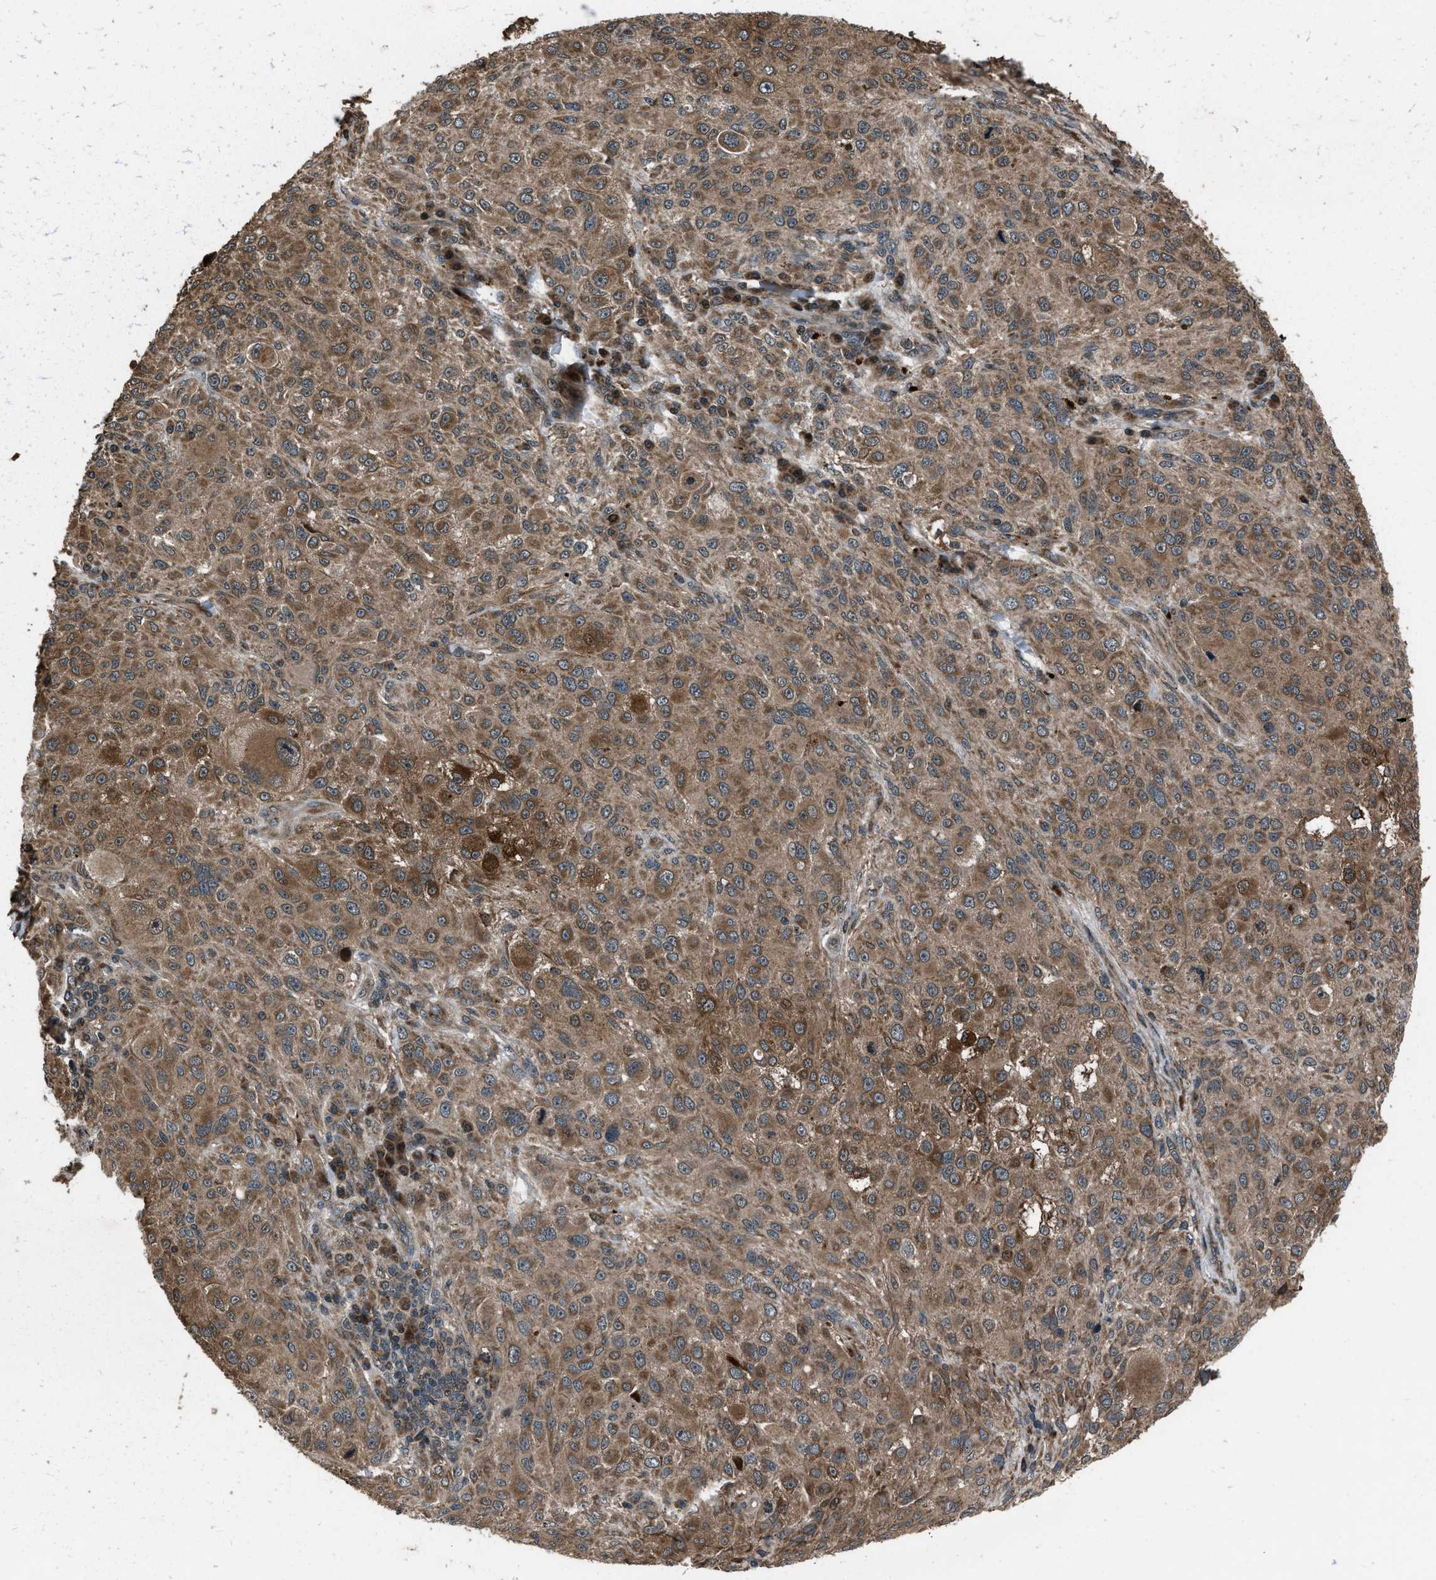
{"staining": {"intensity": "moderate", "quantity": ">75%", "location": "cytoplasmic/membranous"}, "tissue": "melanoma", "cell_type": "Tumor cells", "image_type": "cancer", "snomed": [{"axis": "morphology", "description": "Necrosis, NOS"}, {"axis": "morphology", "description": "Malignant melanoma, NOS"}, {"axis": "topography", "description": "Skin"}], "caption": "Immunohistochemistry histopathology image of malignant melanoma stained for a protein (brown), which reveals medium levels of moderate cytoplasmic/membranous expression in about >75% of tumor cells.", "gene": "IRAK4", "patient": {"sex": "female", "age": 87}}